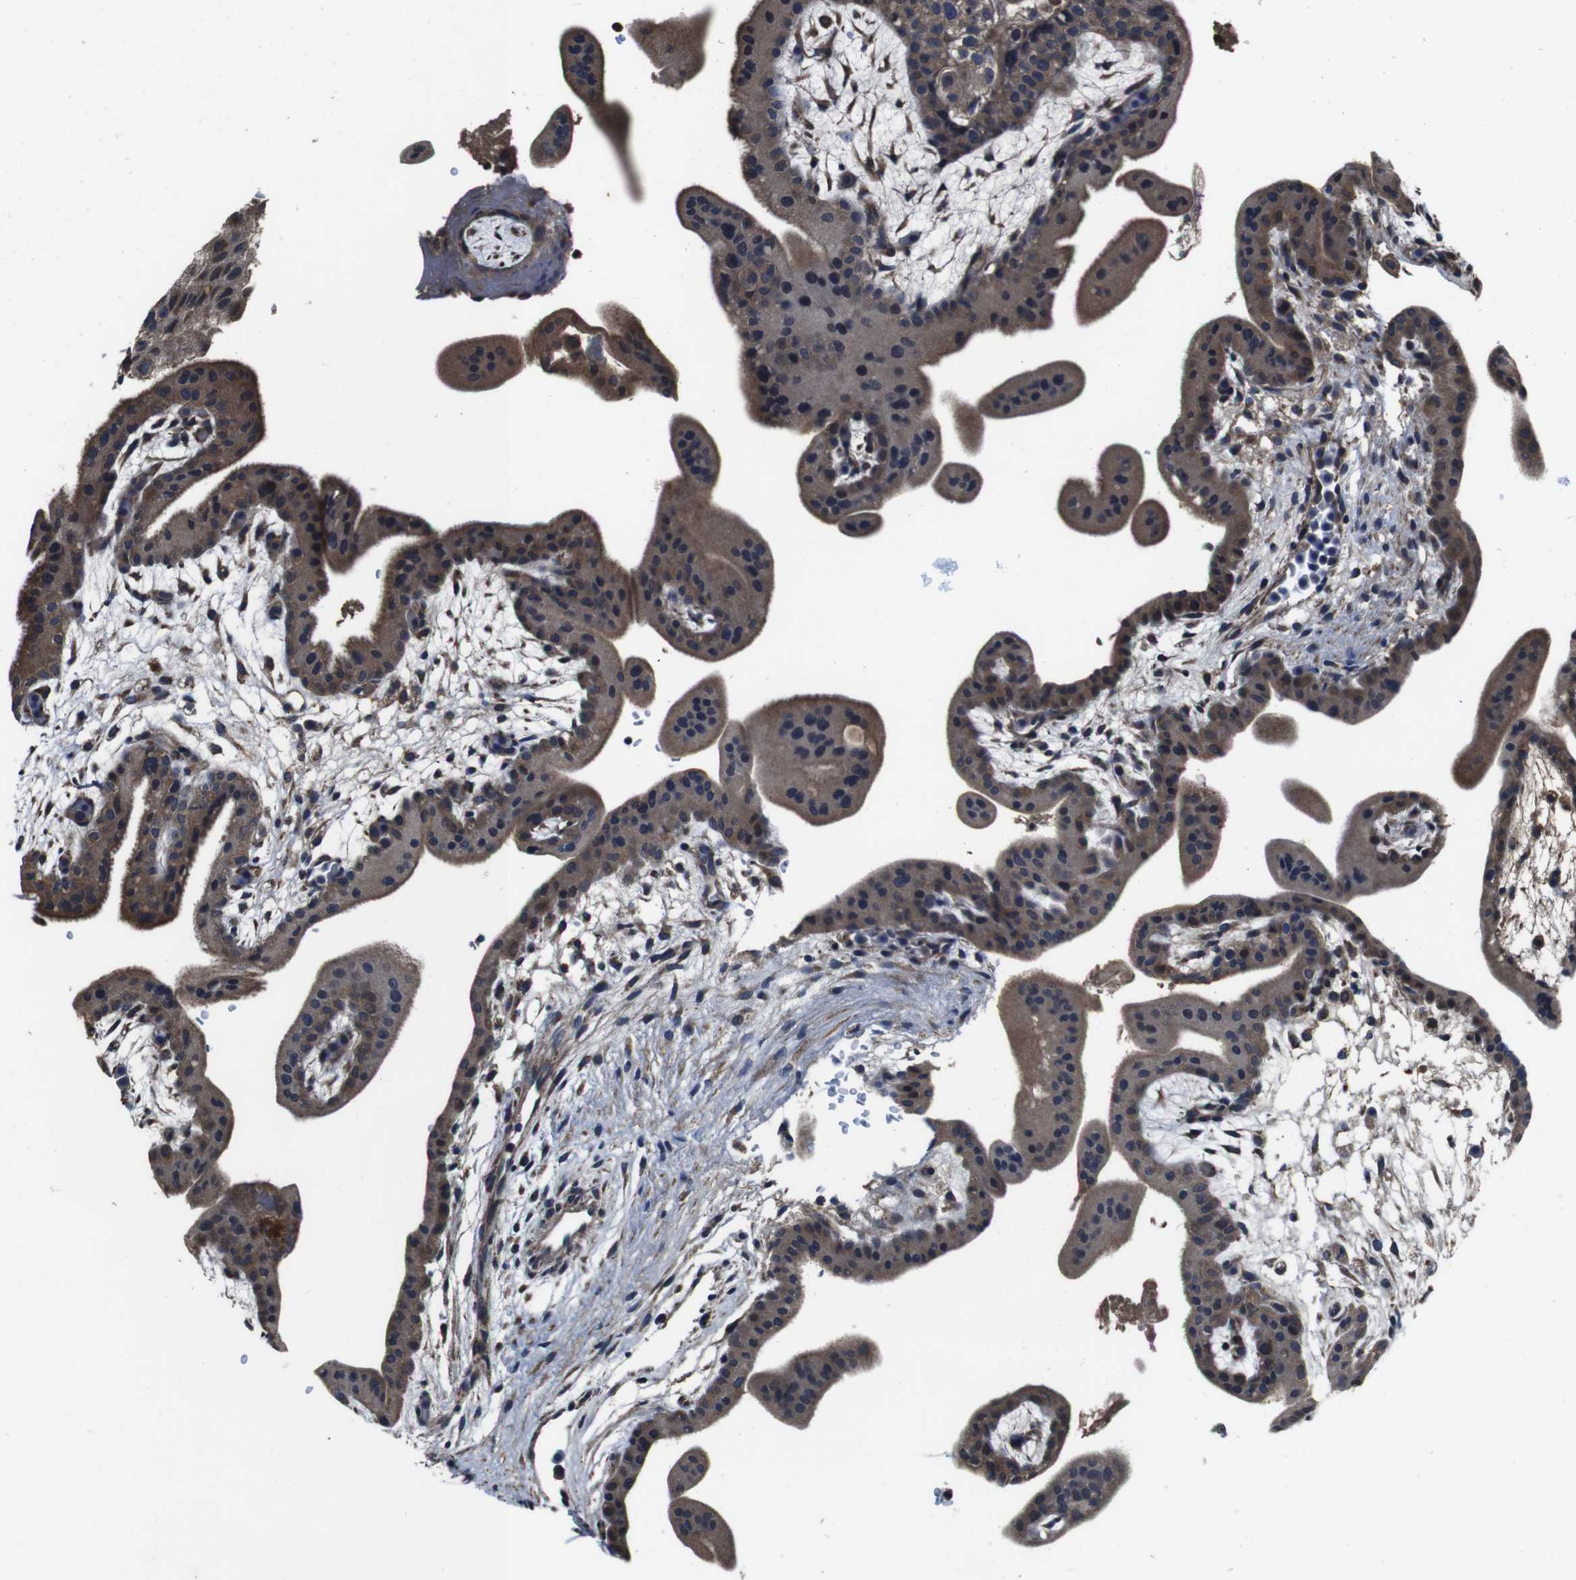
{"staining": {"intensity": "moderate", "quantity": "25%-75%", "location": "cytoplasmic/membranous"}, "tissue": "placenta", "cell_type": "Trophoblastic cells", "image_type": "normal", "snomed": [{"axis": "morphology", "description": "Normal tissue, NOS"}, {"axis": "topography", "description": "Placenta"}], "caption": "Immunohistochemistry (DAB (3,3'-diaminobenzidine)) staining of unremarkable human placenta reveals moderate cytoplasmic/membranous protein expression in approximately 25%-75% of trophoblastic cells.", "gene": "CXCL11", "patient": {"sex": "female", "age": 35}}